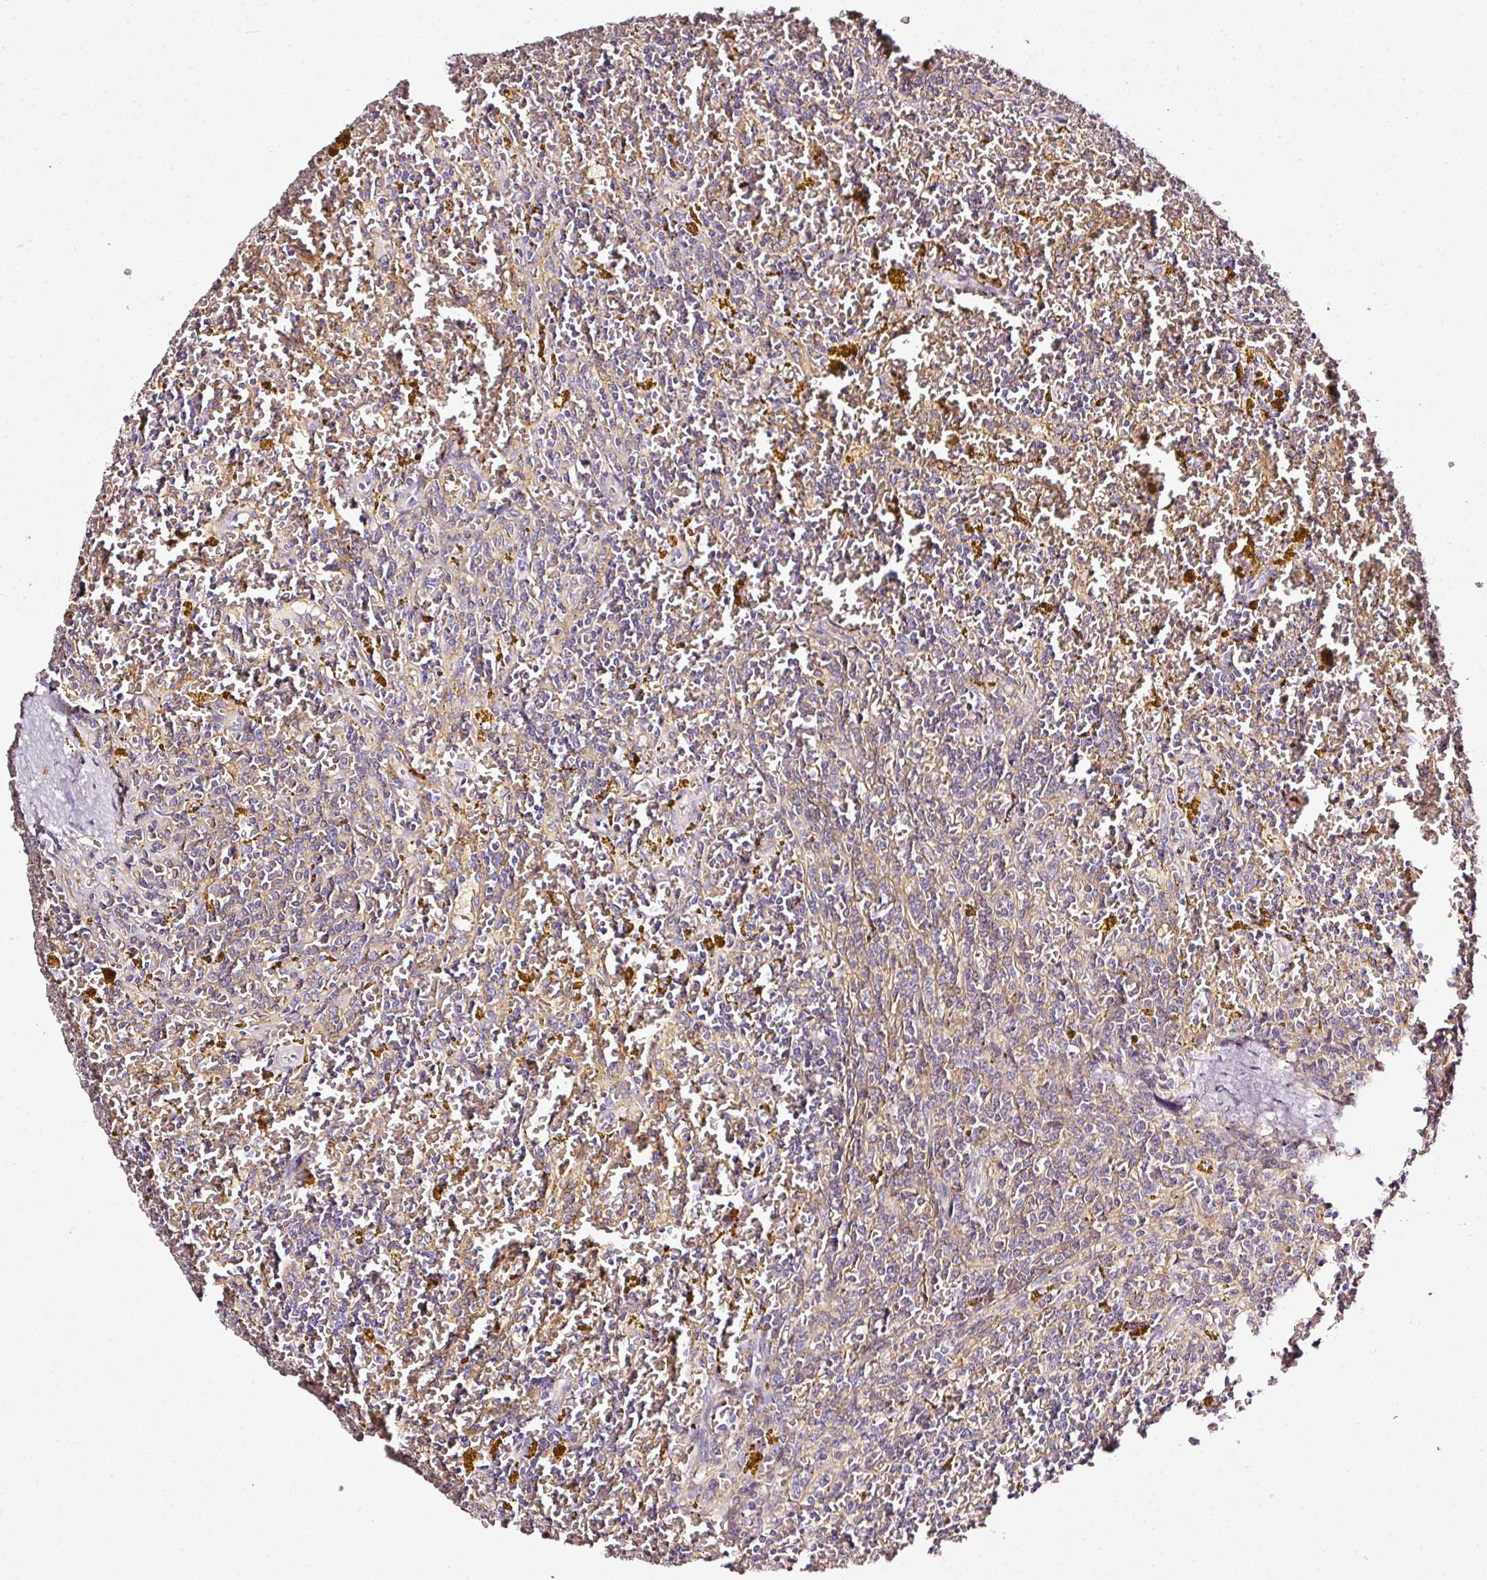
{"staining": {"intensity": "negative", "quantity": "none", "location": "none"}, "tissue": "lymphoma", "cell_type": "Tumor cells", "image_type": "cancer", "snomed": [{"axis": "morphology", "description": "Malignant lymphoma, non-Hodgkin's type, Low grade"}, {"axis": "topography", "description": "Spleen"}, {"axis": "topography", "description": "Lymph node"}], "caption": "This is a photomicrograph of IHC staining of malignant lymphoma, non-Hodgkin's type (low-grade), which shows no positivity in tumor cells.", "gene": "CD47", "patient": {"sex": "female", "age": 66}}